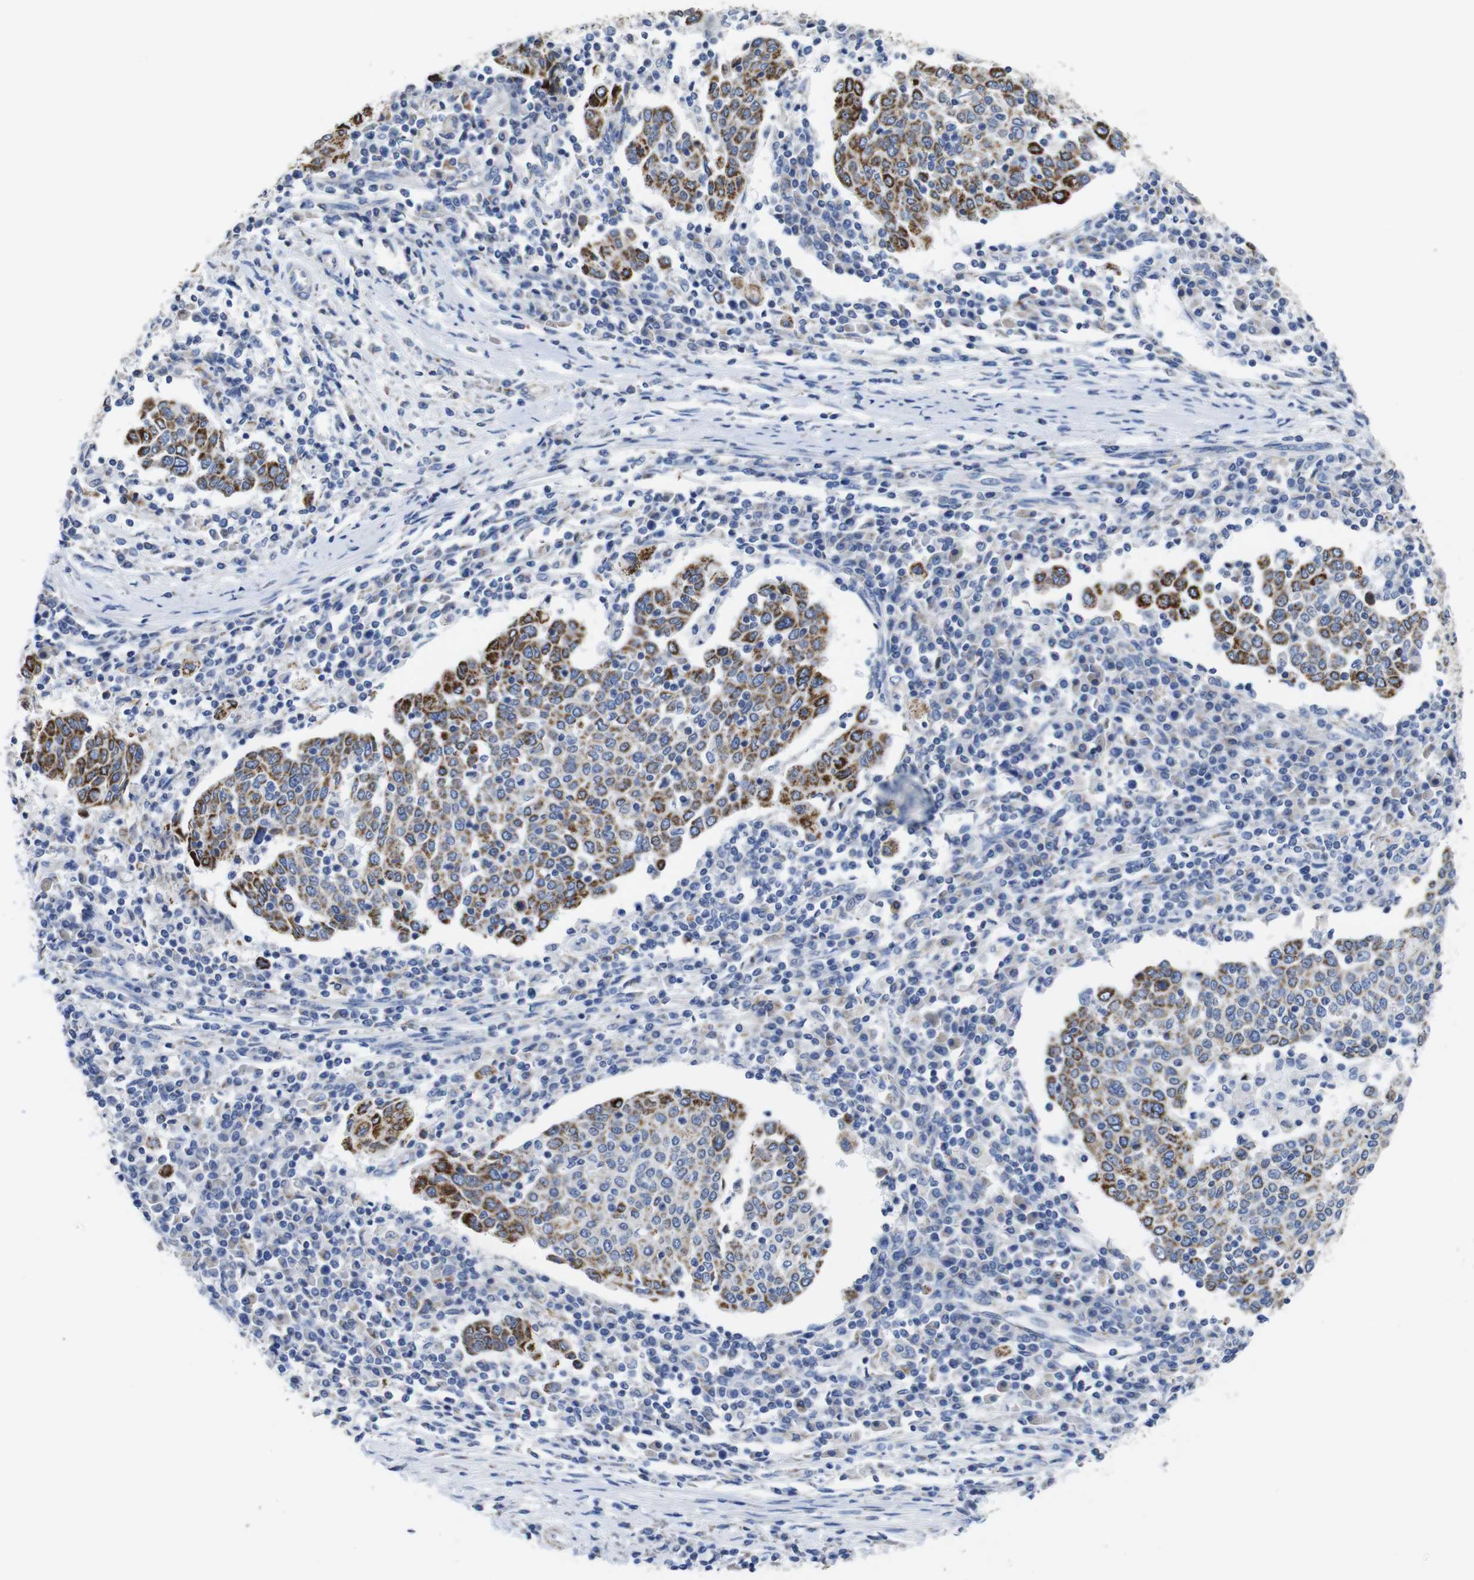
{"staining": {"intensity": "moderate", "quantity": ">75%", "location": "cytoplasmic/membranous"}, "tissue": "cervical cancer", "cell_type": "Tumor cells", "image_type": "cancer", "snomed": [{"axis": "morphology", "description": "Squamous cell carcinoma, NOS"}, {"axis": "topography", "description": "Cervix"}], "caption": "Protein analysis of squamous cell carcinoma (cervical) tissue exhibits moderate cytoplasmic/membranous expression in approximately >75% of tumor cells.", "gene": "MAOA", "patient": {"sex": "female", "age": 40}}